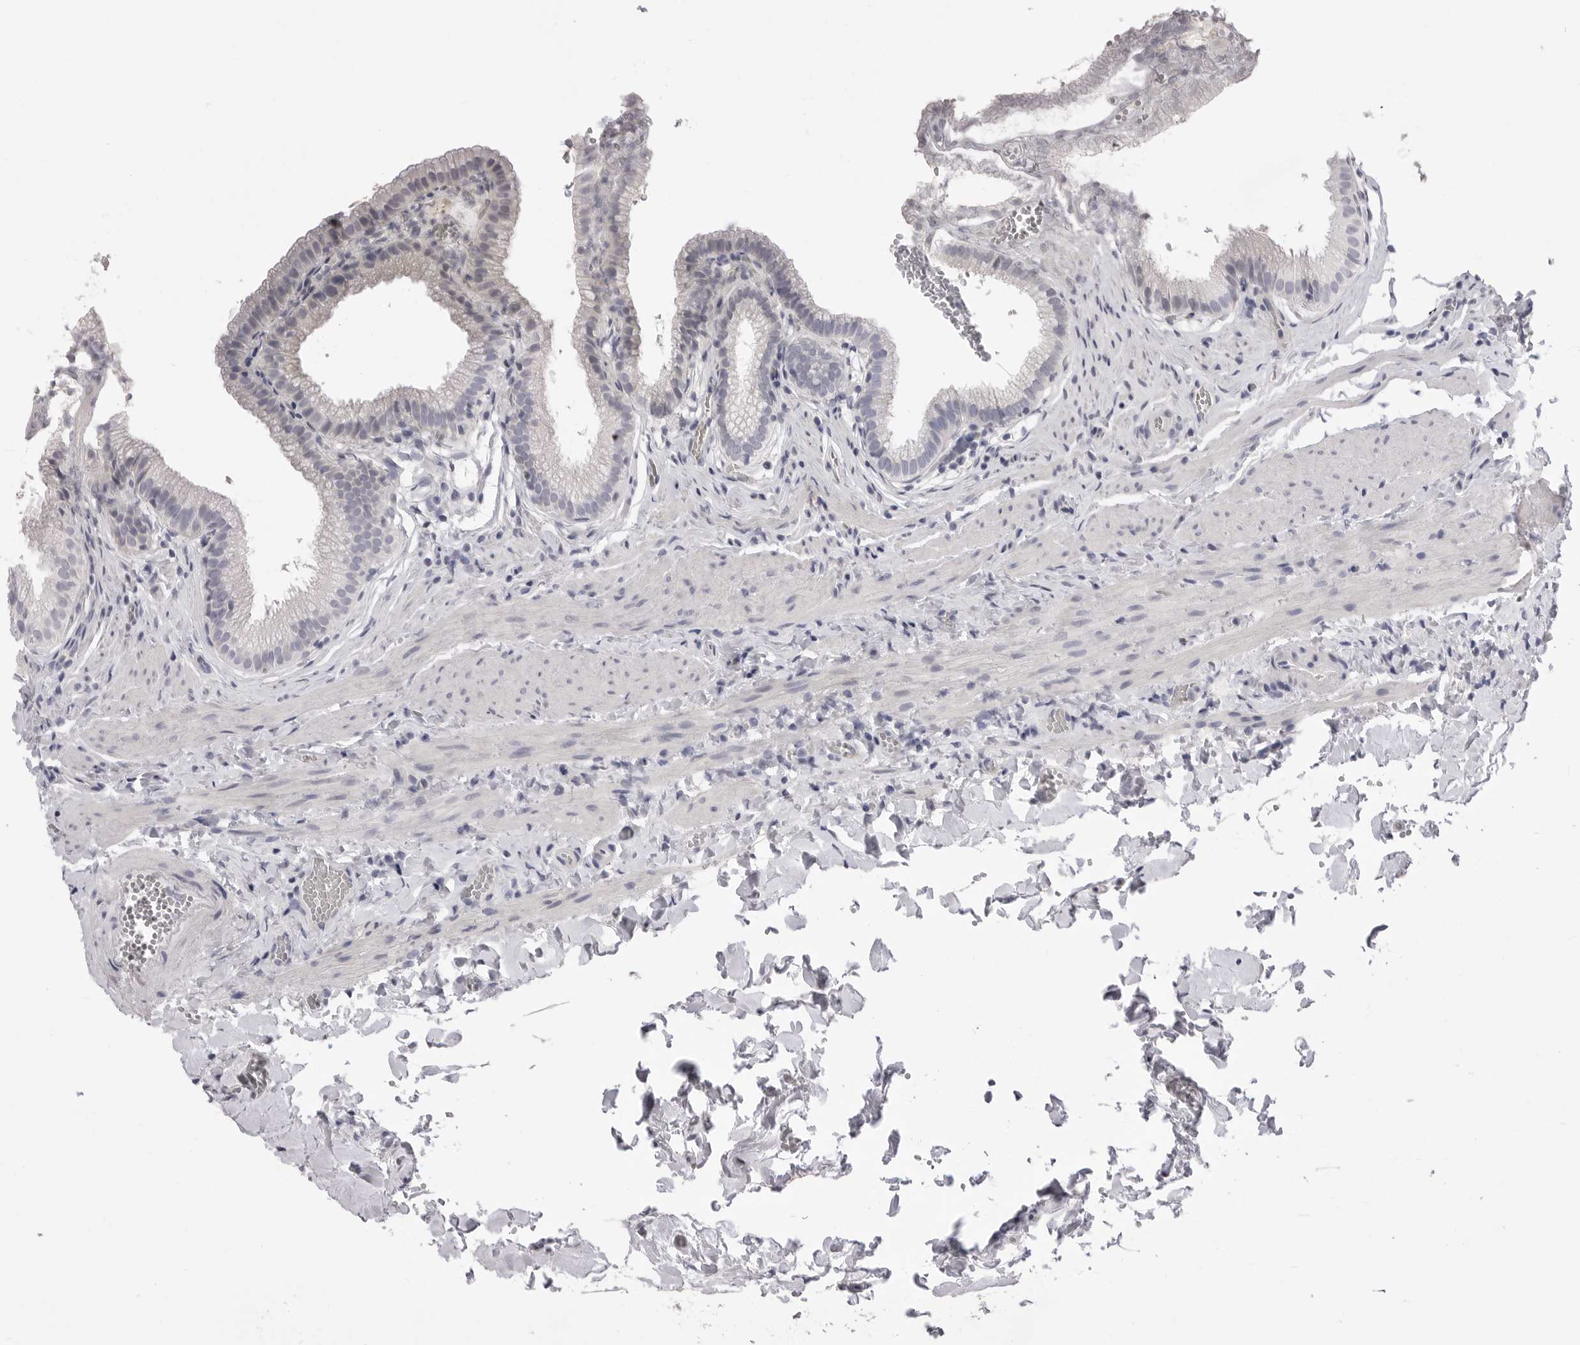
{"staining": {"intensity": "negative", "quantity": "none", "location": "none"}, "tissue": "gallbladder", "cell_type": "Glandular cells", "image_type": "normal", "snomed": [{"axis": "morphology", "description": "Normal tissue, NOS"}, {"axis": "topography", "description": "Gallbladder"}], "caption": "This photomicrograph is of benign gallbladder stained with IHC to label a protein in brown with the nuclei are counter-stained blue. There is no expression in glandular cells. The staining is performed using DAB brown chromogen with nuclei counter-stained in using hematoxylin.", "gene": "CPB1", "patient": {"sex": "male", "age": 38}}